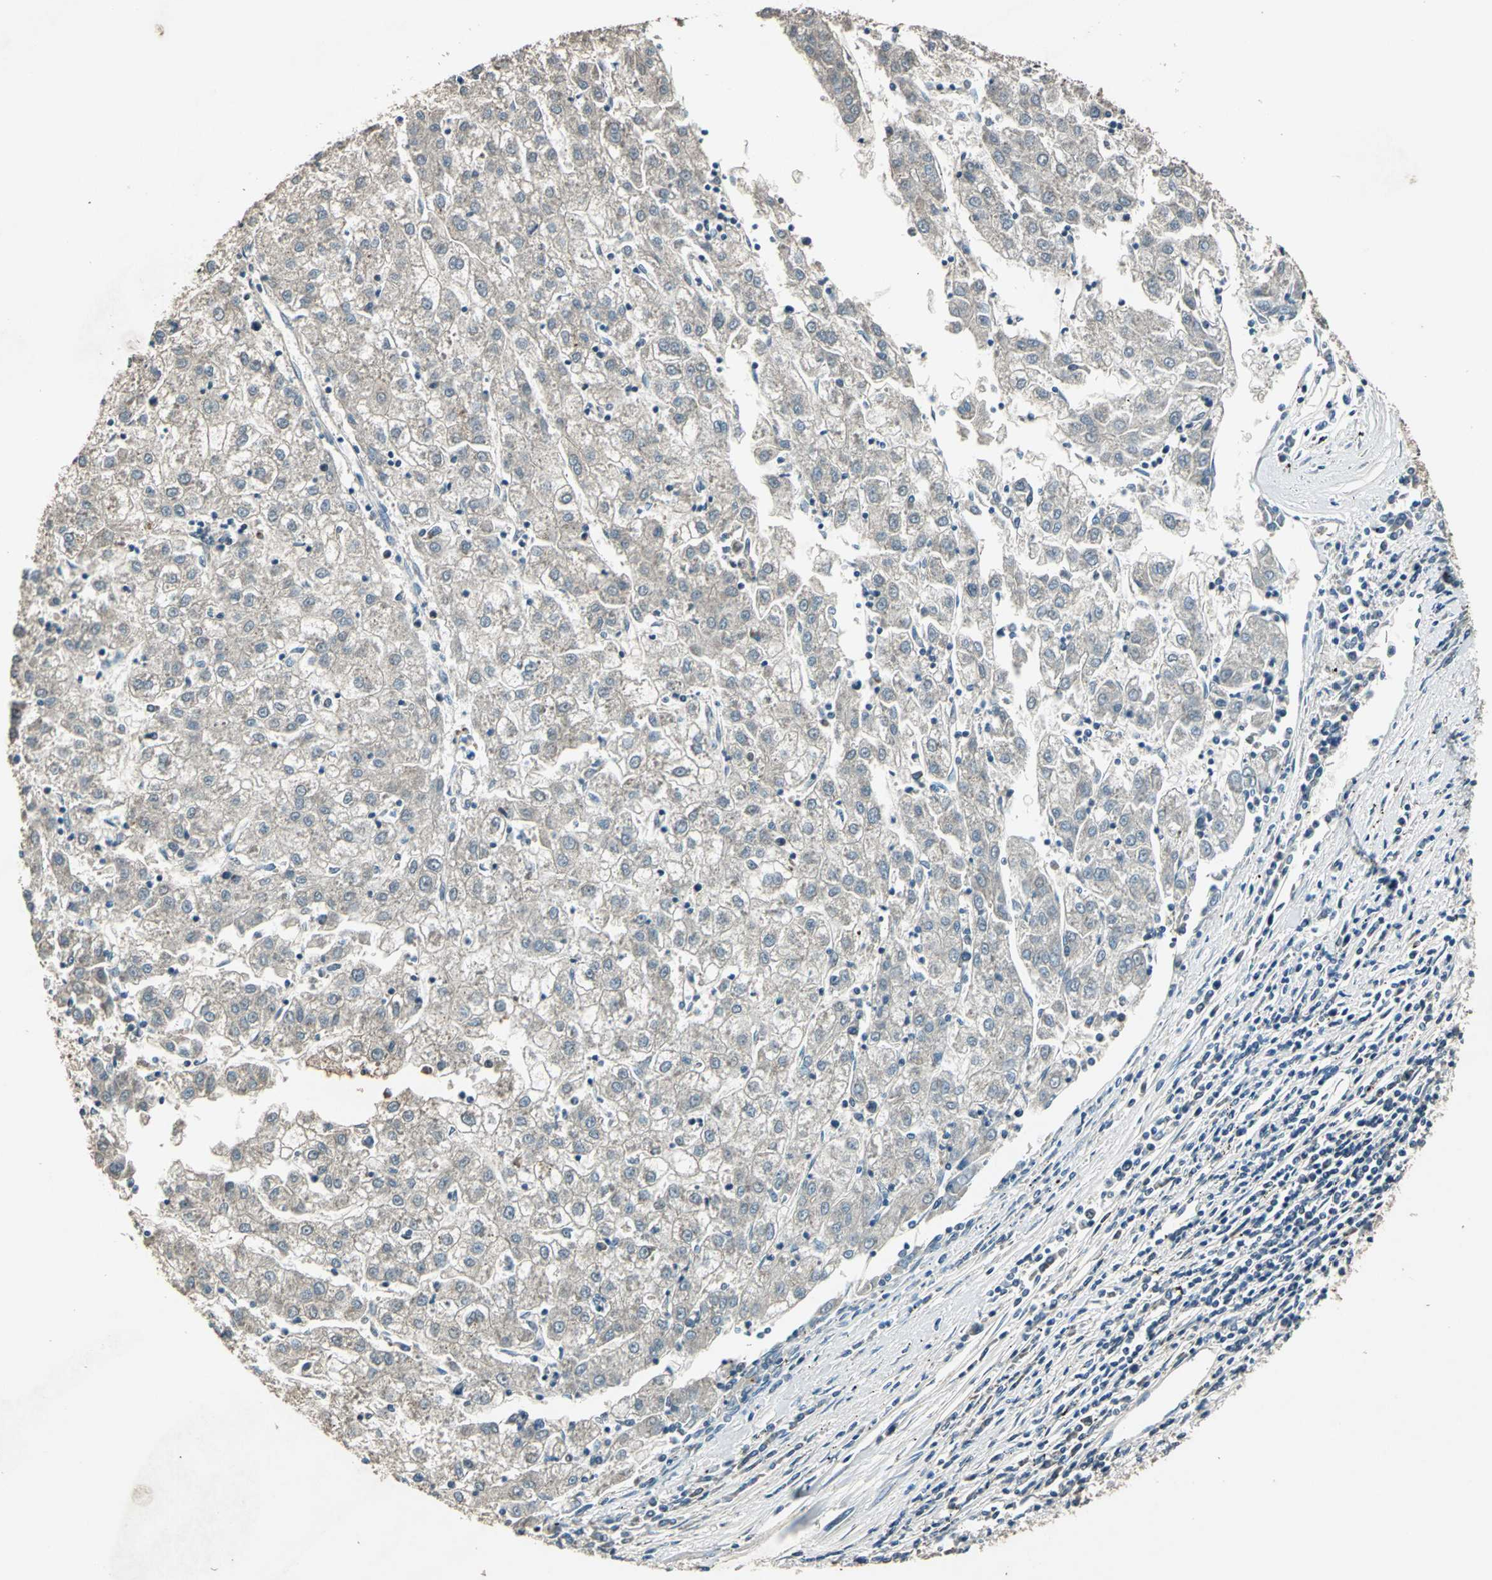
{"staining": {"intensity": "negative", "quantity": "none", "location": "none"}, "tissue": "liver cancer", "cell_type": "Tumor cells", "image_type": "cancer", "snomed": [{"axis": "morphology", "description": "Carcinoma, Hepatocellular, NOS"}, {"axis": "topography", "description": "Liver"}], "caption": "The micrograph reveals no staining of tumor cells in liver cancer.", "gene": "AHSA1", "patient": {"sex": "male", "age": 72}}